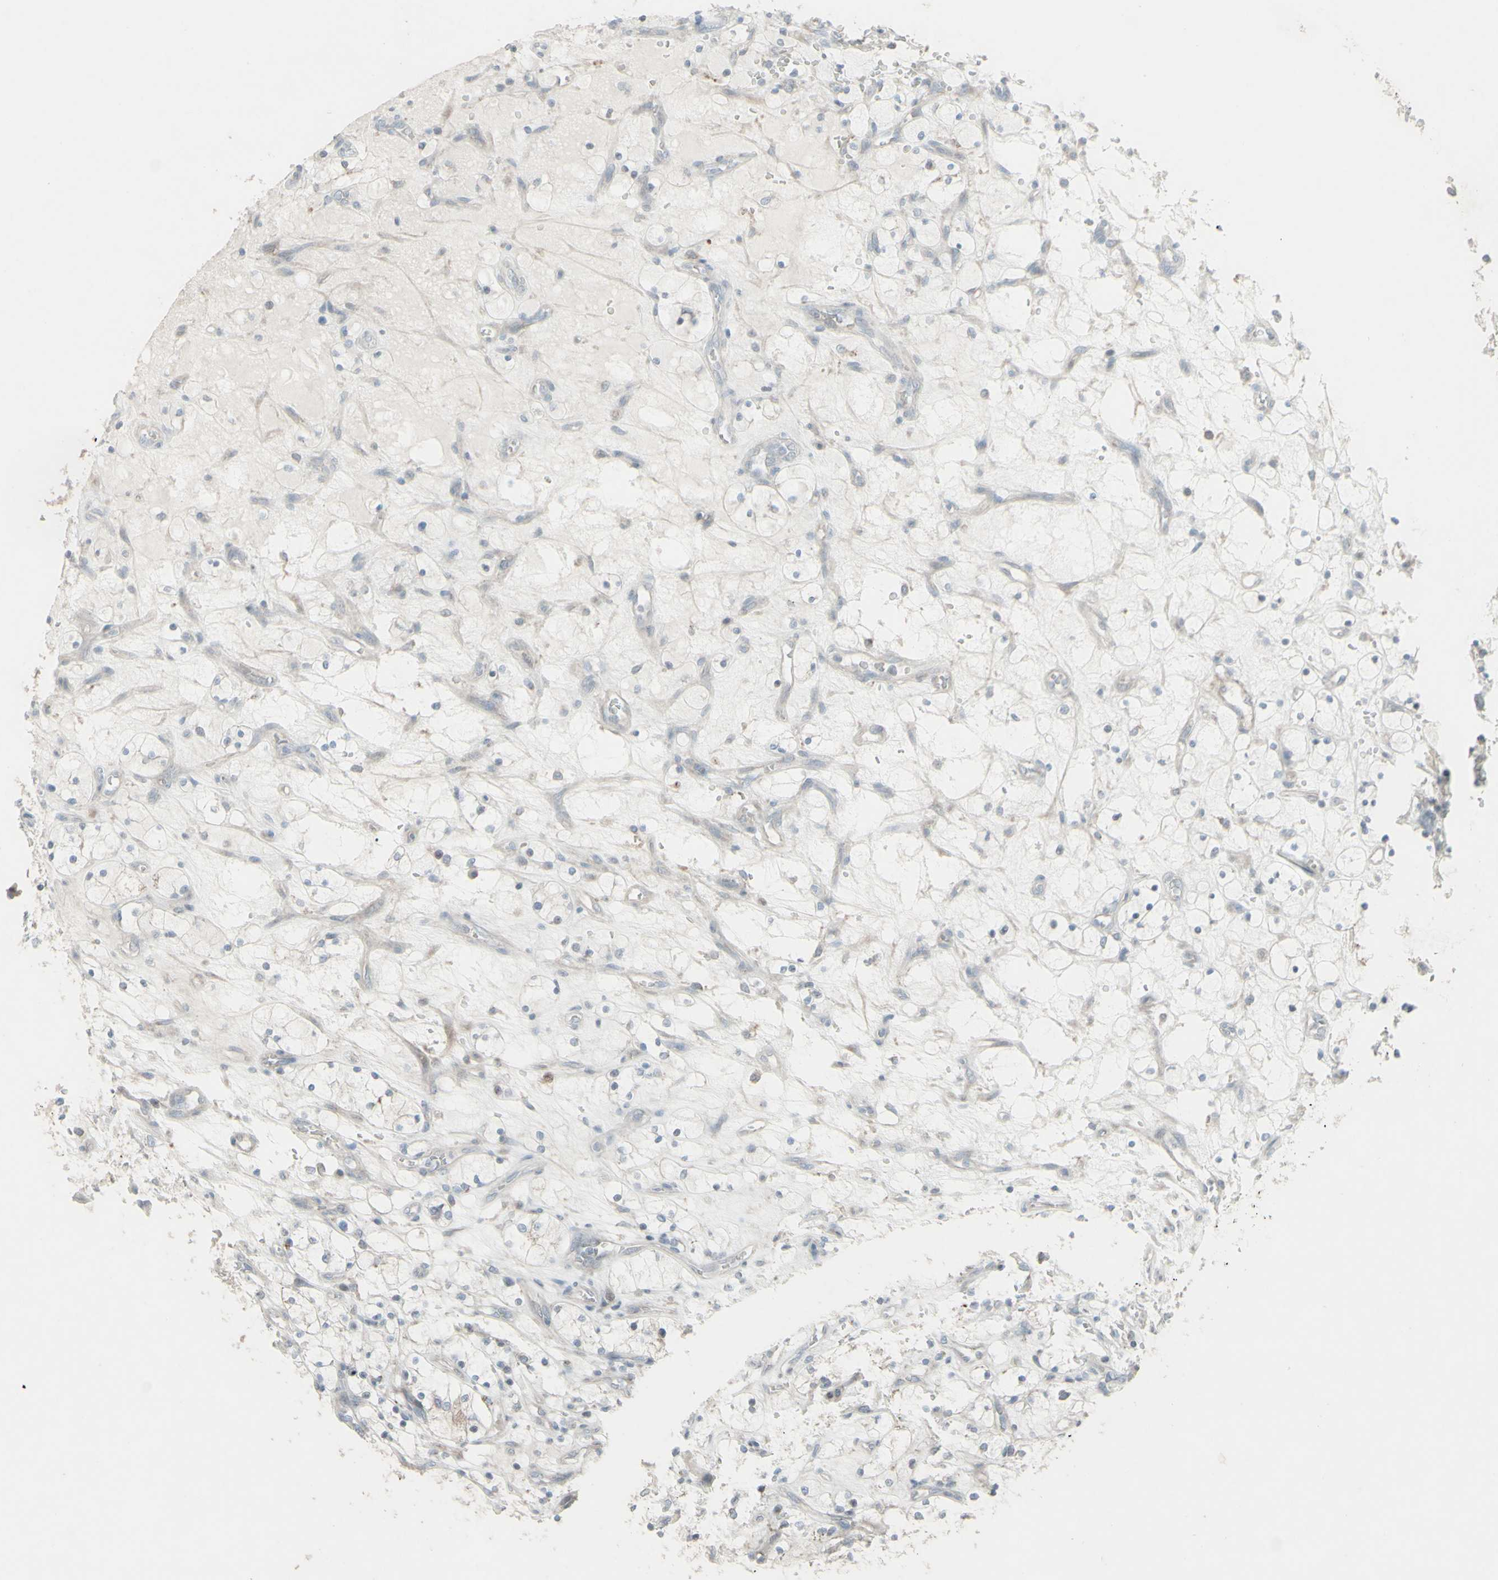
{"staining": {"intensity": "negative", "quantity": "none", "location": "none"}, "tissue": "renal cancer", "cell_type": "Tumor cells", "image_type": "cancer", "snomed": [{"axis": "morphology", "description": "Adenocarcinoma, NOS"}, {"axis": "topography", "description": "Kidney"}], "caption": "The immunohistochemistry histopathology image has no significant positivity in tumor cells of renal cancer (adenocarcinoma) tissue. The staining is performed using DAB (3,3'-diaminobenzidine) brown chromogen with nuclei counter-stained in using hematoxylin.", "gene": "GMNN", "patient": {"sex": "female", "age": 69}}